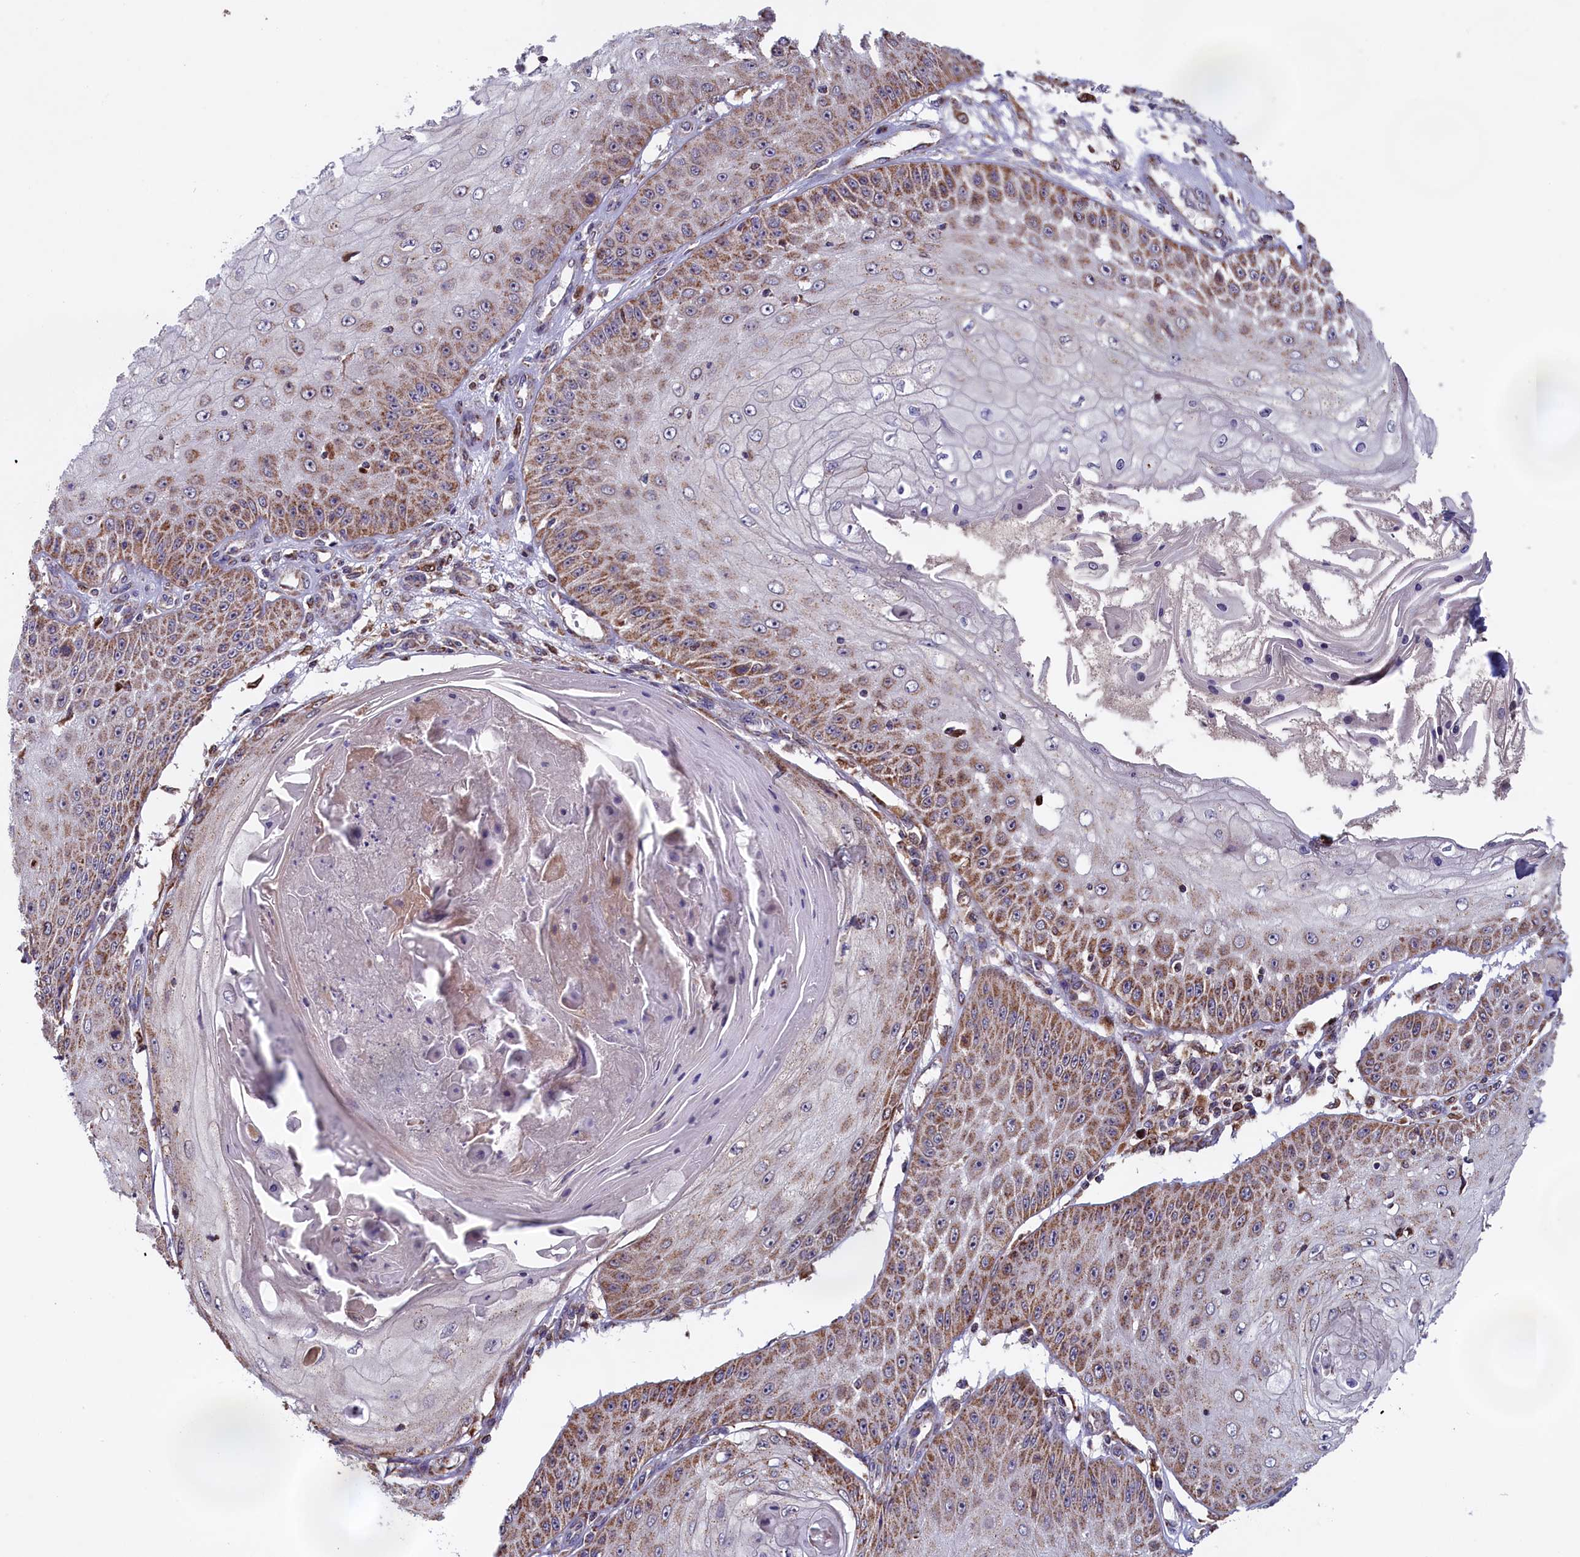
{"staining": {"intensity": "moderate", "quantity": "<25%", "location": "cytoplasmic/membranous"}, "tissue": "skin cancer", "cell_type": "Tumor cells", "image_type": "cancer", "snomed": [{"axis": "morphology", "description": "Squamous cell carcinoma, NOS"}, {"axis": "topography", "description": "Skin"}], "caption": "A brown stain shows moderate cytoplasmic/membranous positivity of a protein in squamous cell carcinoma (skin) tumor cells.", "gene": "TIMM44", "patient": {"sex": "male", "age": 70}}